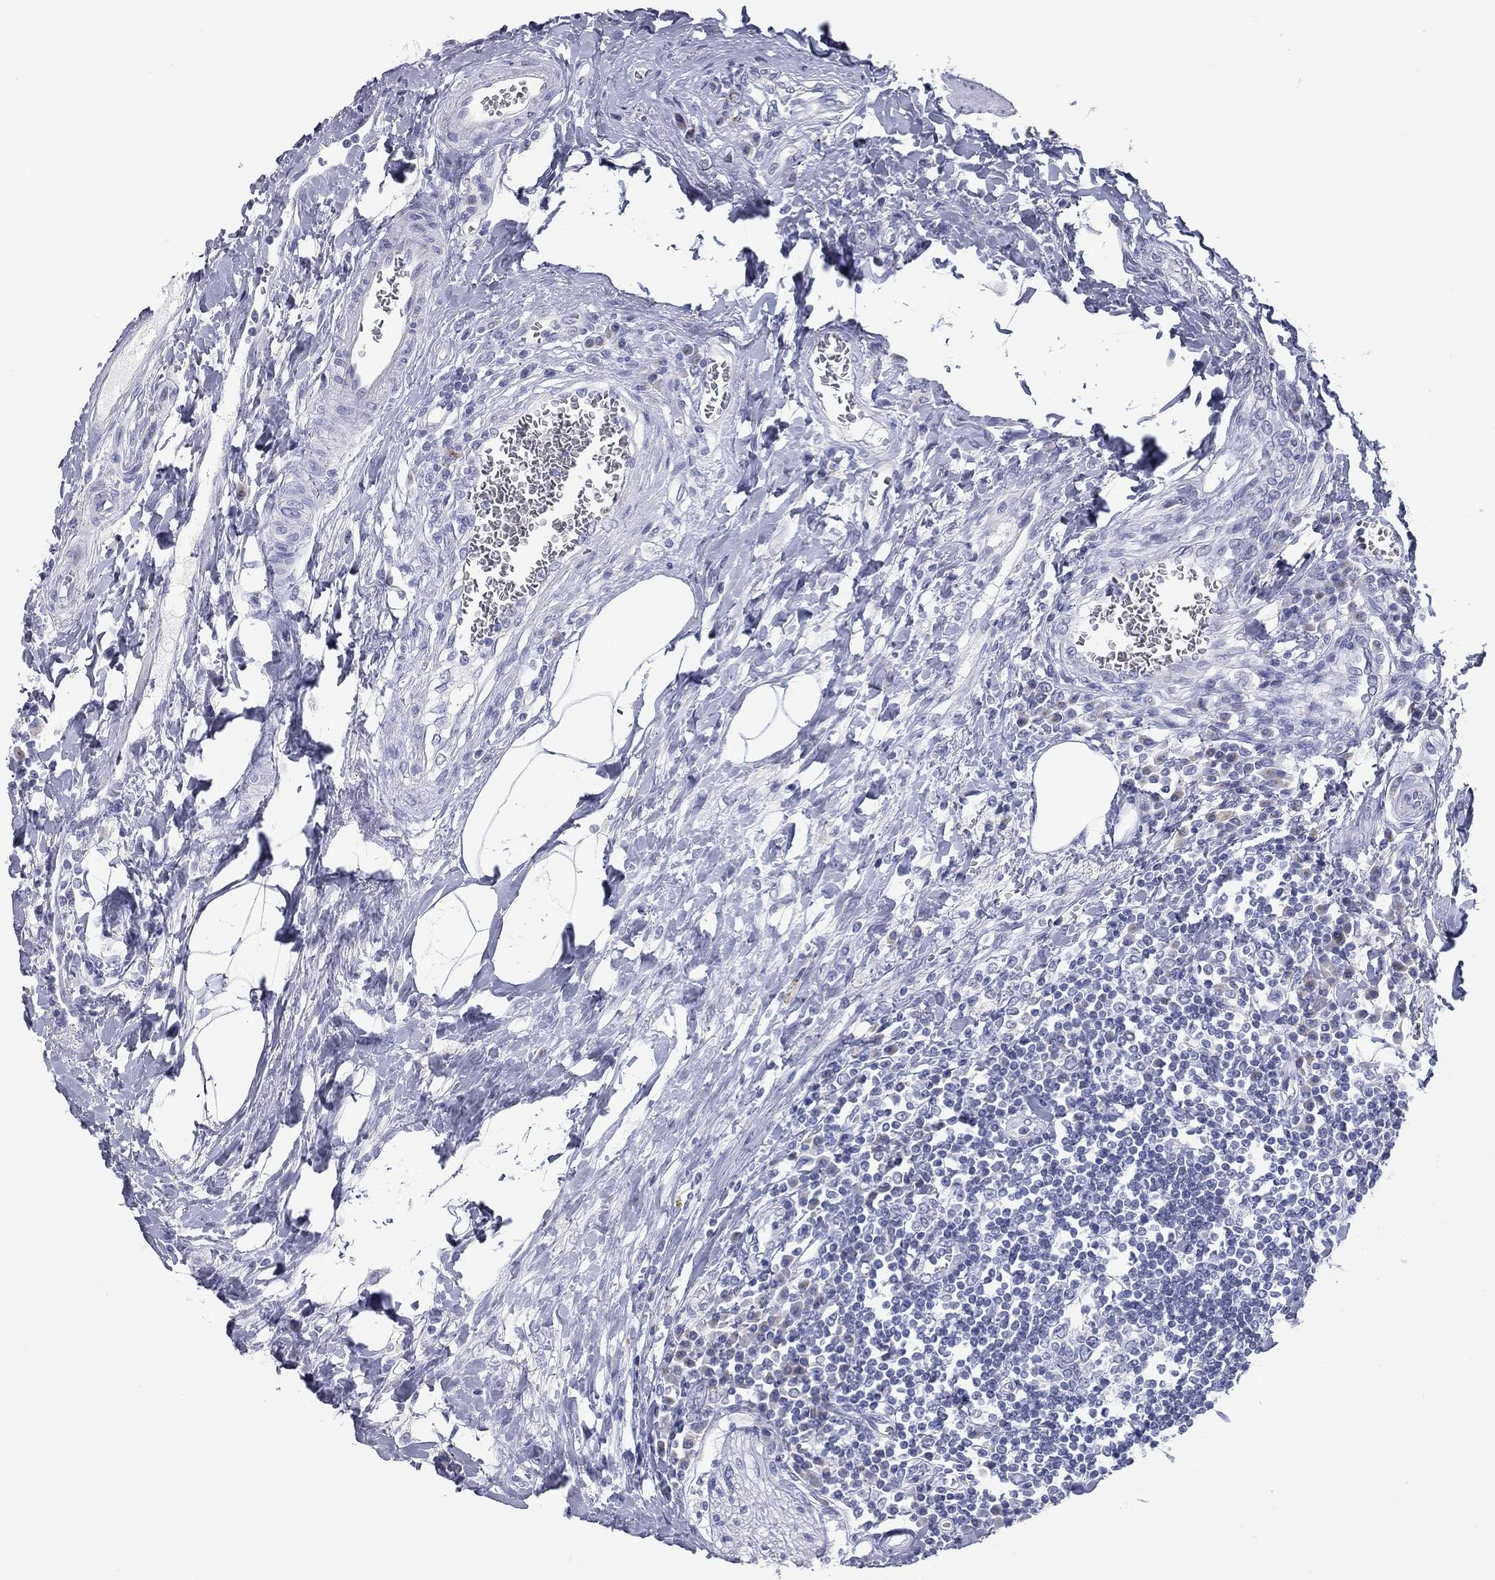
{"staining": {"intensity": "negative", "quantity": "none", "location": "none"}, "tissue": "urothelial cancer", "cell_type": "Tumor cells", "image_type": "cancer", "snomed": [{"axis": "morphology", "description": "Urothelial carcinoma, High grade"}, {"axis": "topography", "description": "Urinary bladder"}], "caption": "High magnification brightfield microscopy of urothelial carcinoma (high-grade) stained with DAB (3,3'-diaminobenzidine) (brown) and counterstained with hematoxylin (blue): tumor cells show no significant positivity.", "gene": "TAC1", "patient": {"sex": "female", "age": 58}}